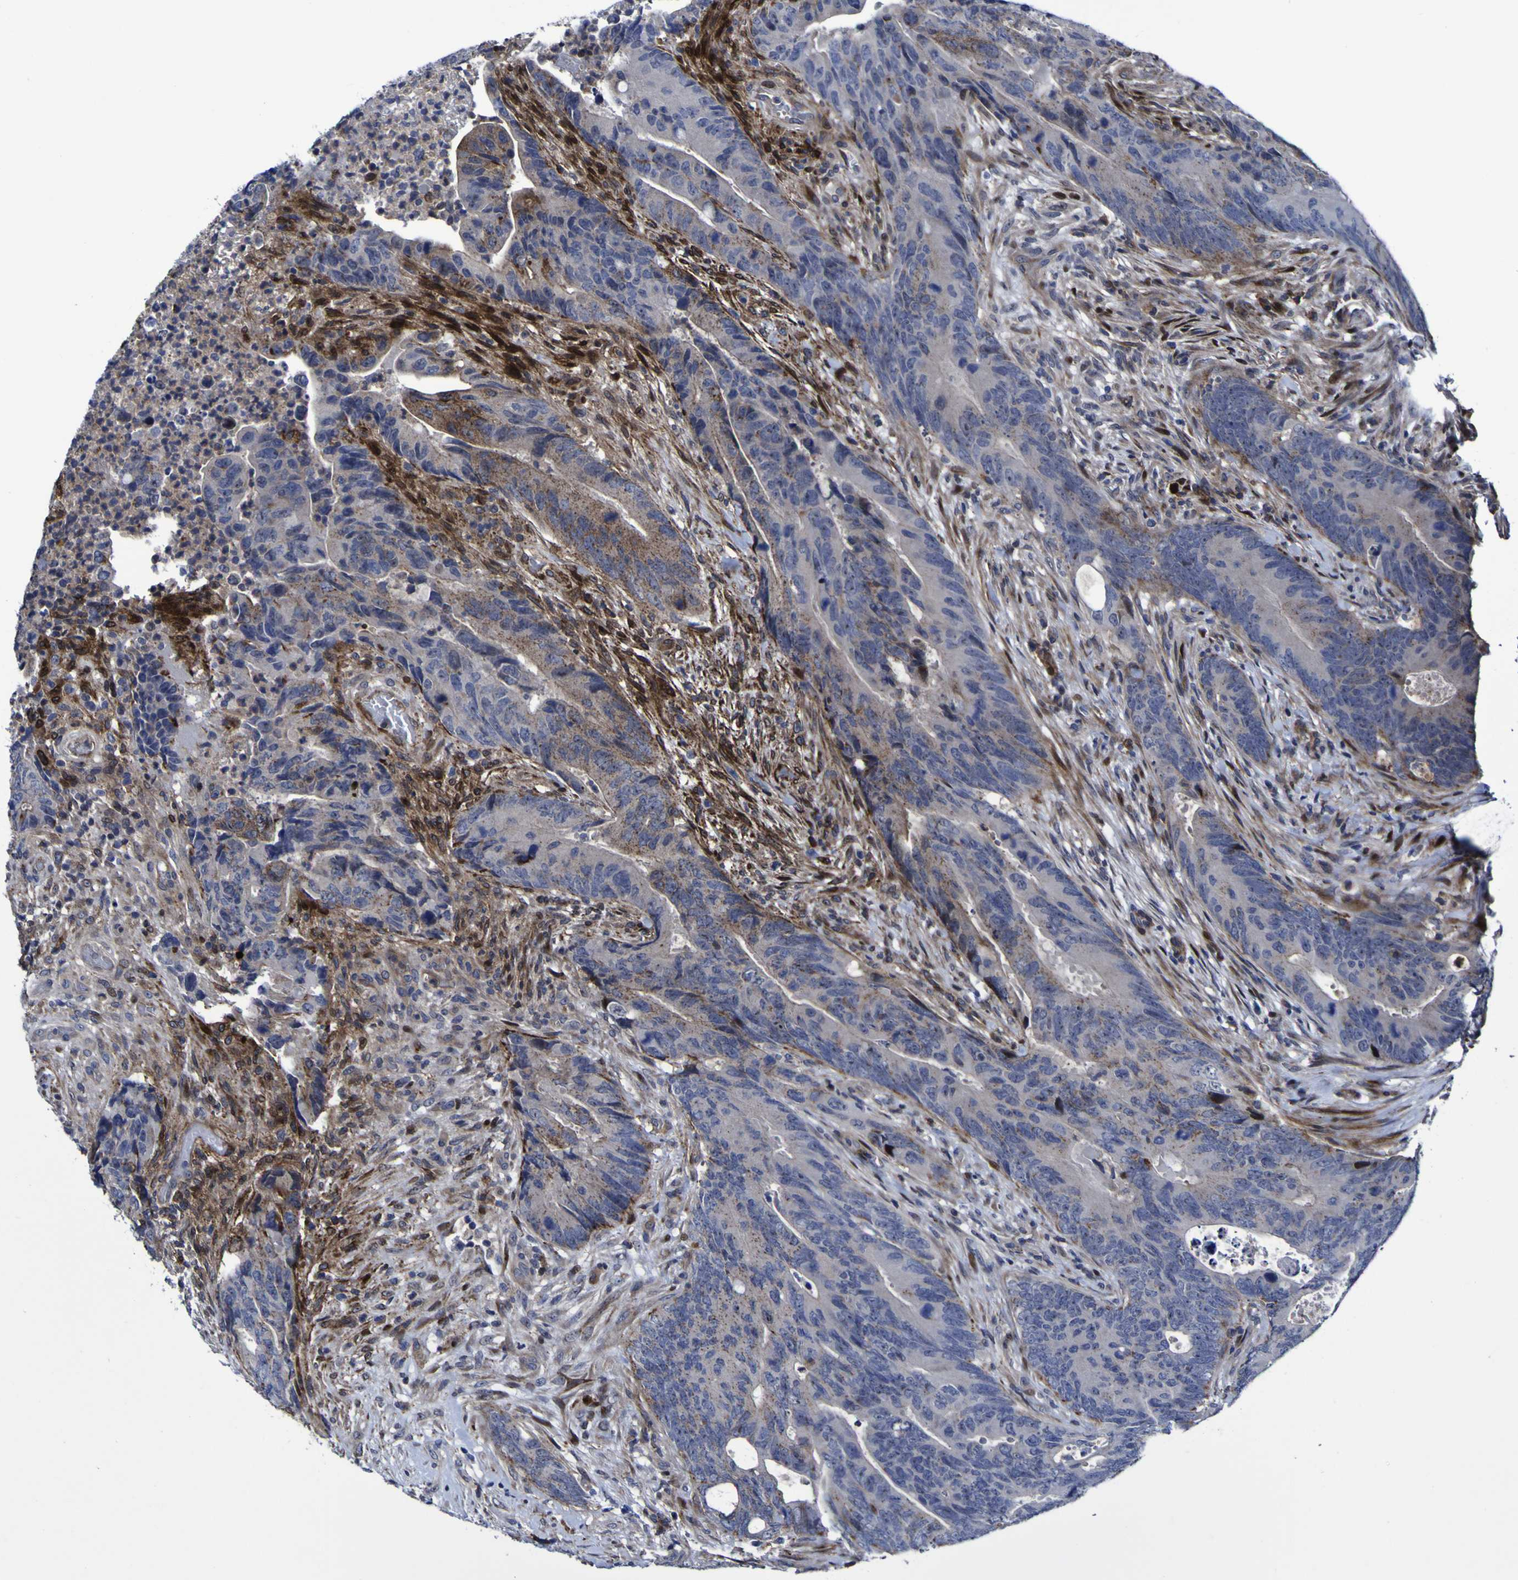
{"staining": {"intensity": "moderate", "quantity": "<25%", "location": "cytoplasmic/membranous"}, "tissue": "colorectal cancer", "cell_type": "Tumor cells", "image_type": "cancer", "snomed": [{"axis": "morphology", "description": "Normal tissue, NOS"}, {"axis": "morphology", "description": "Adenocarcinoma, NOS"}, {"axis": "topography", "description": "Colon"}], "caption": "Immunohistochemistry (IHC) histopathology image of colorectal cancer stained for a protein (brown), which shows low levels of moderate cytoplasmic/membranous staining in approximately <25% of tumor cells.", "gene": "MGLL", "patient": {"sex": "male", "age": 56}}